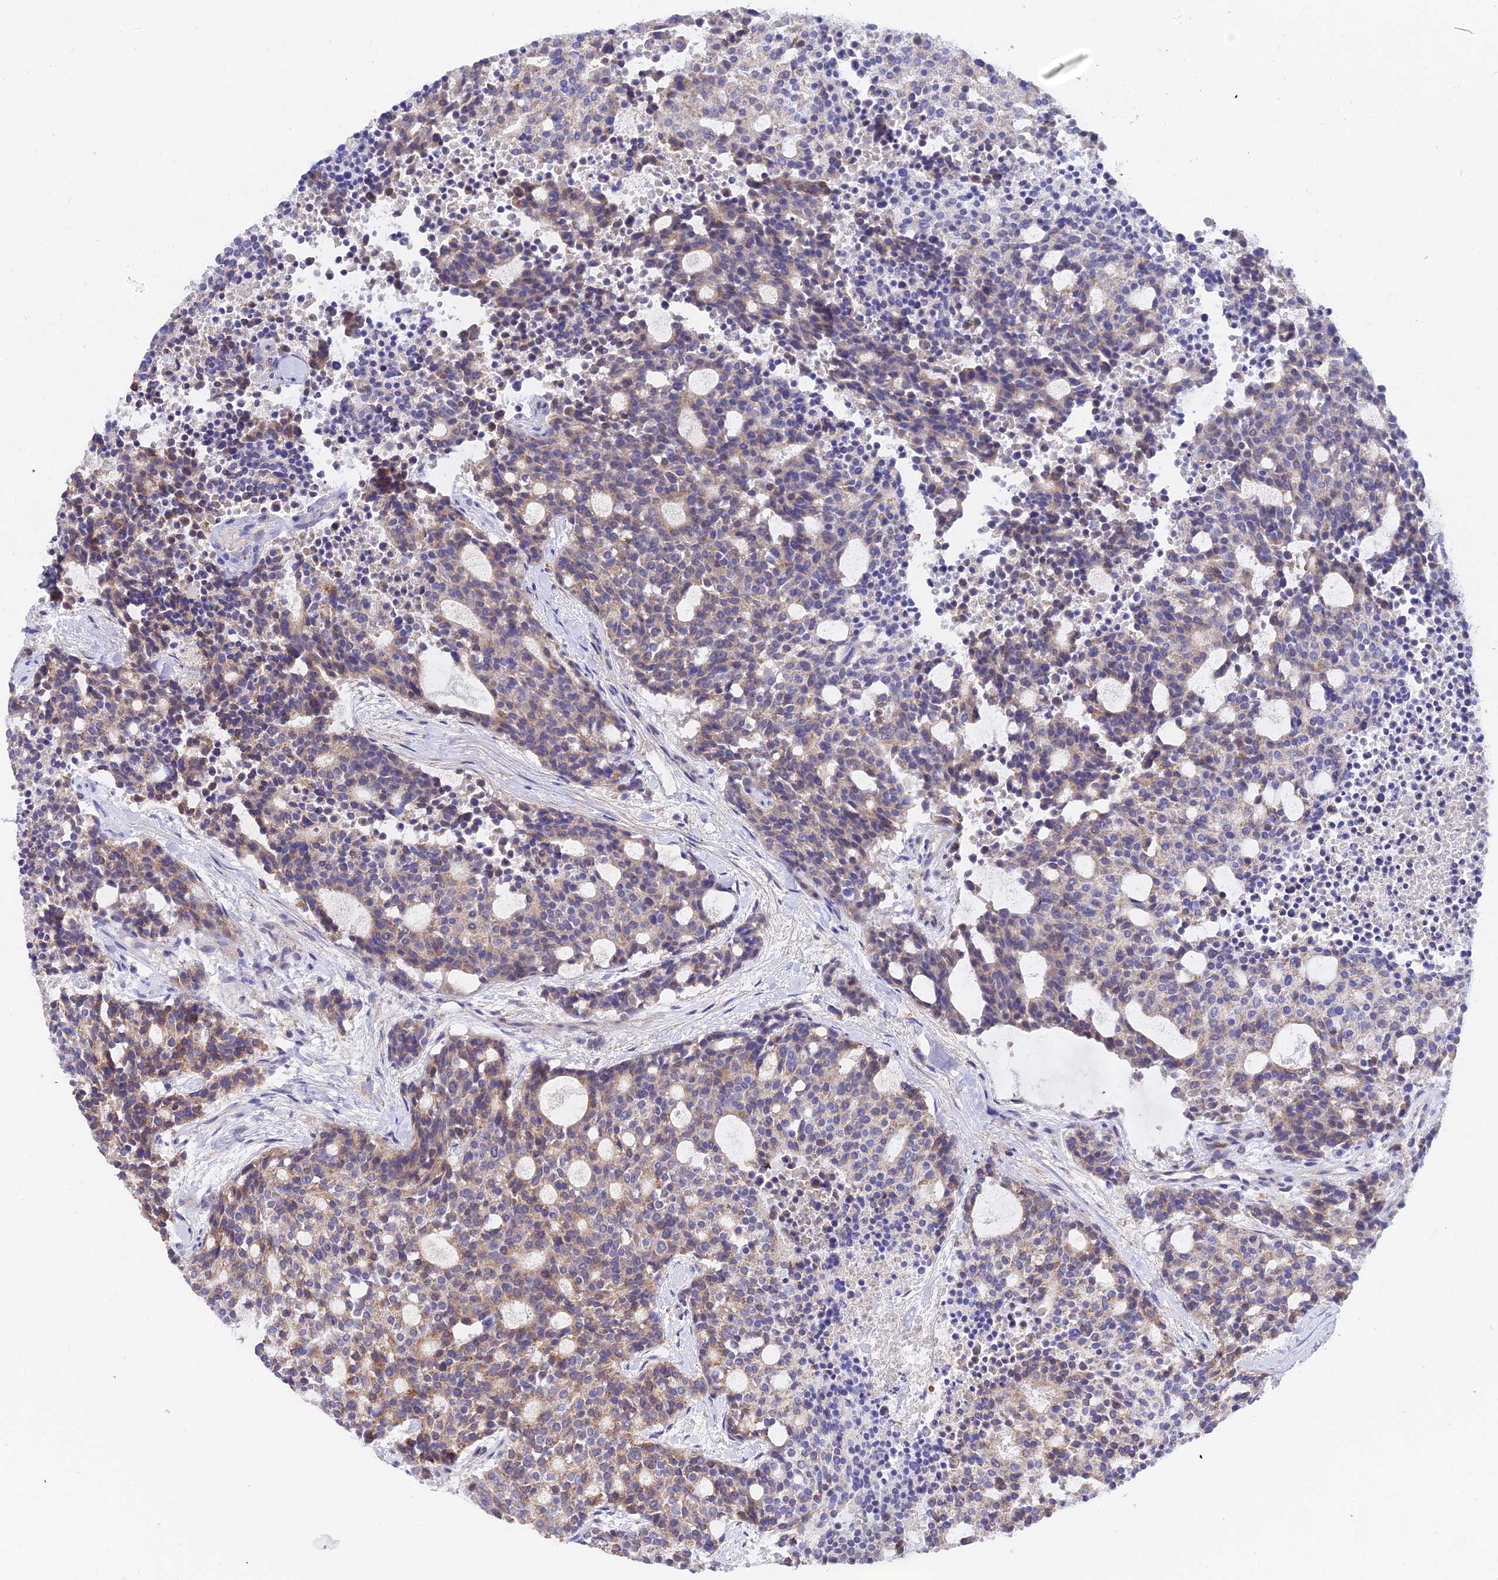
{"staining": {"intensity": "weak", "quantity": "25%-75%", "location": "cytoplasmic/membranous"}, "tissue": "carcinoid", "cell_type": "Tumor cells", "image_type": "cancer", "snomed": [{"axis": "morphology", "description": "Carcinoid, malignant, NOS"}, {"axis": "topography", "description": "Pancreas"}], "caption": "Immunohistochemistry of human carcinoid (malignant) shows low levels of weak cytoplasmic/membranous staining in approximately 25%-75% of tumor cells.", "gene": "ACOT2", "patient": {"sex": "female", "age": 54}}